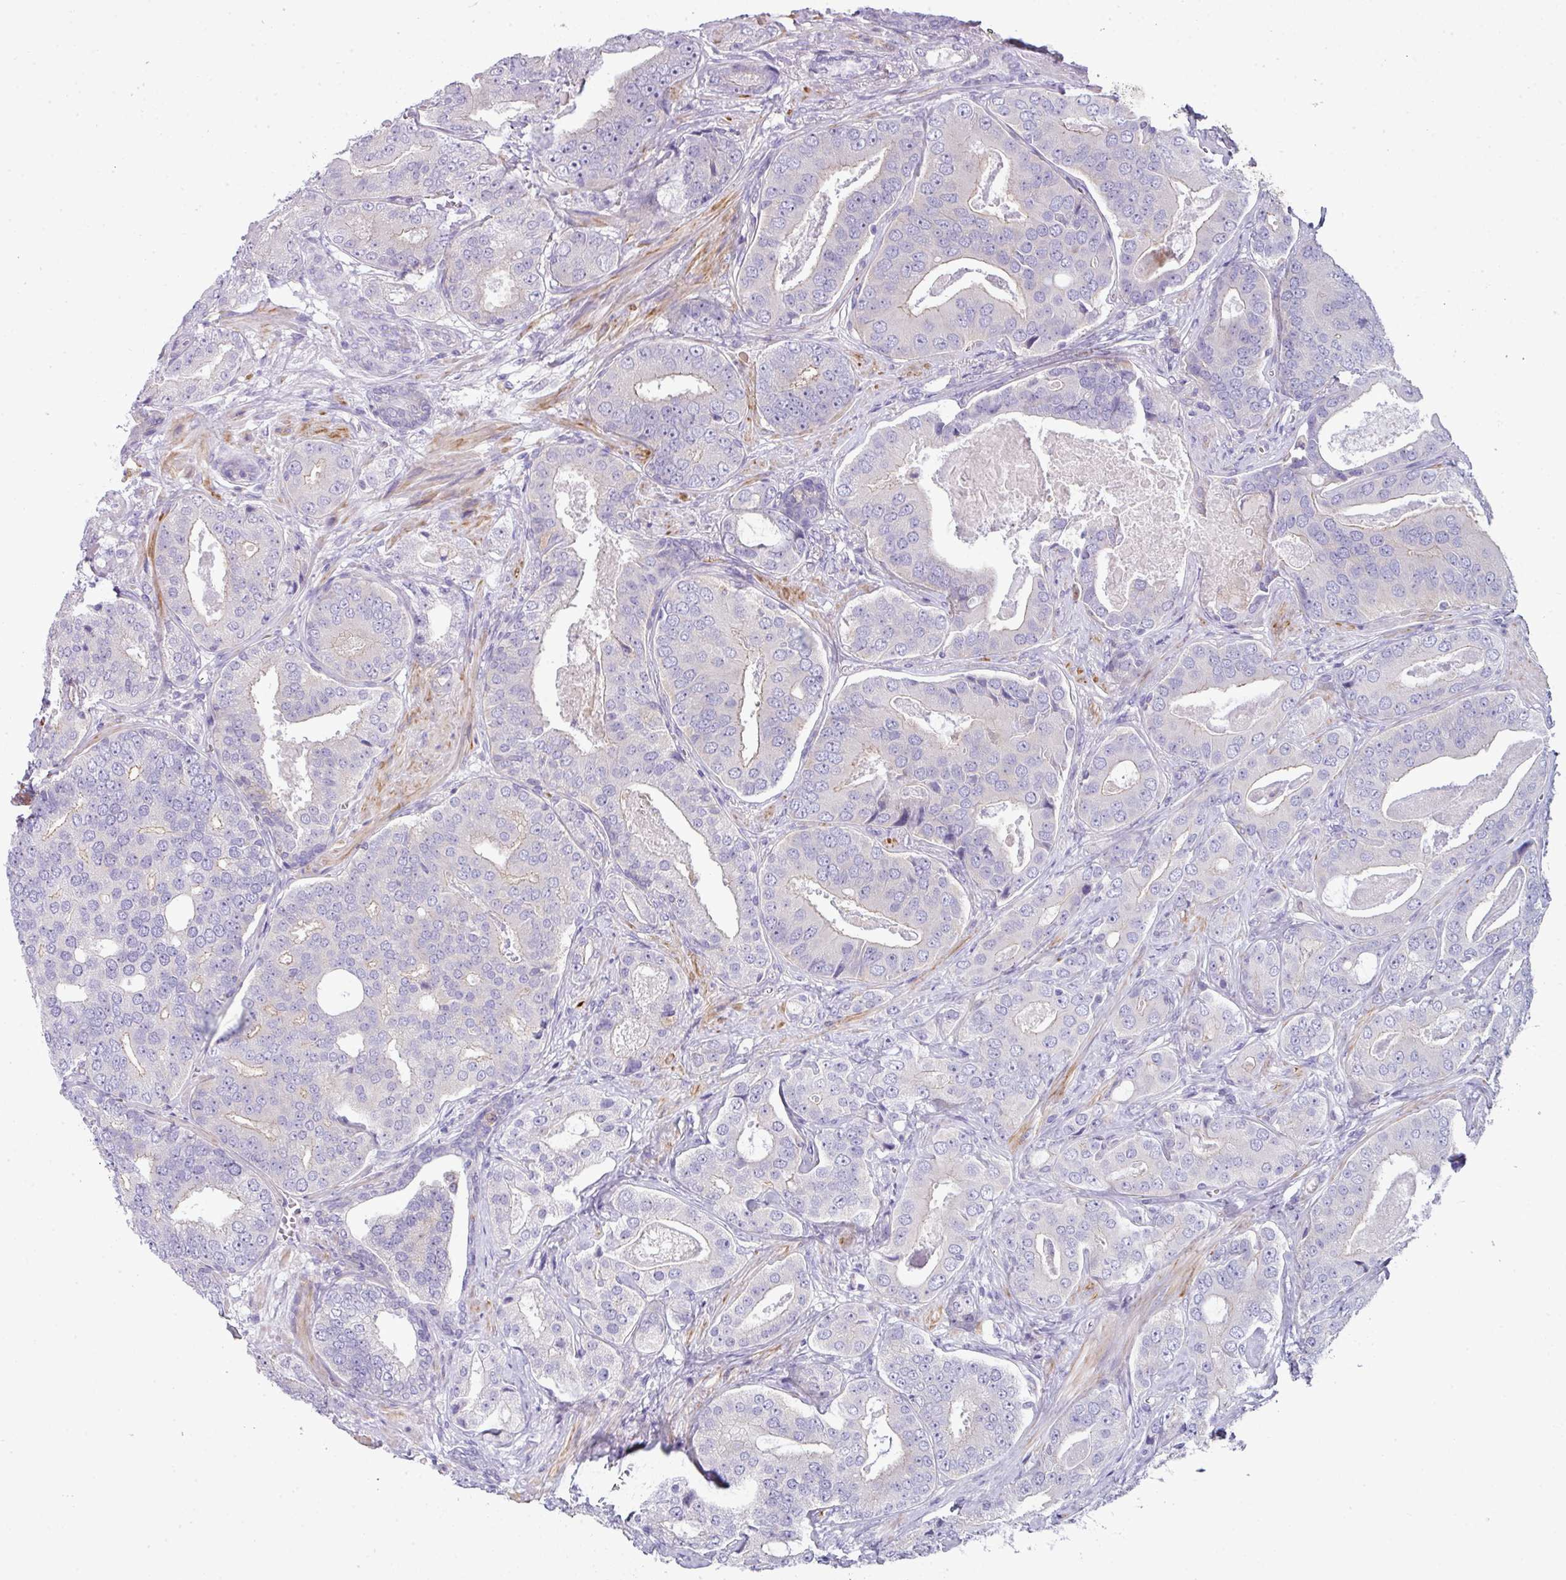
{"staining": {"intensity": "negative", "quantity": "none", "location": "none"}, "tissue": "prostate cancer", "cell_type": "Tumor cells", "image_type": "cancer", "snomed": [{"axis": "morphology", "description": "Adenocarcinoma, High grade"}, {"axis": "topography", "description": "Prostate"}], "caption": "IHC histopathology image of human high-grade adenocarcinoma (prostate) stained for a protein (brown), which shows no staining in tumor cells.", "gene": "ABCC5", "patient": {"sex": "male", "age": 71}}